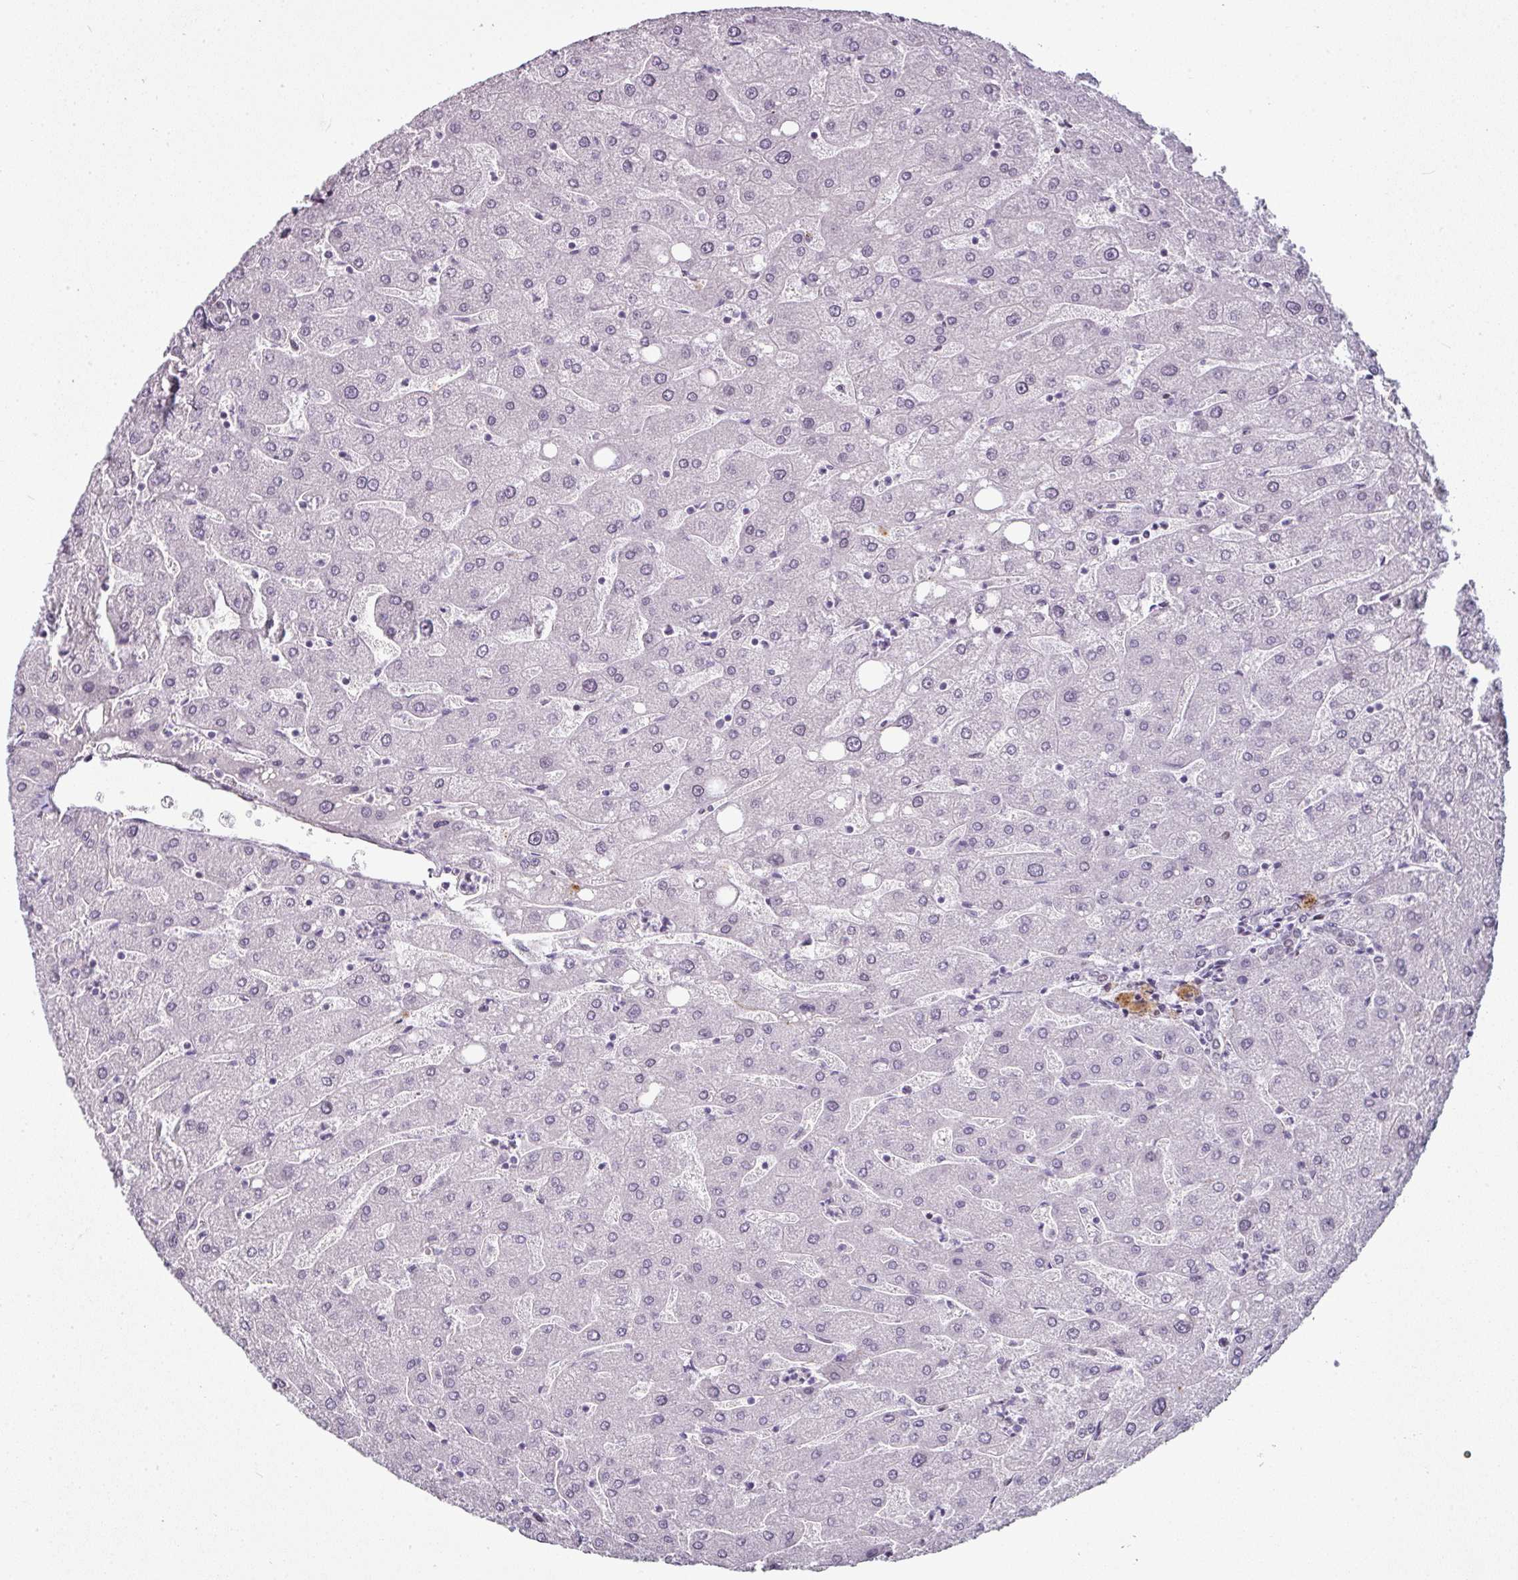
{"staining": {"intensity": "negative", "quantity": "none", "location": "none"}, "tissue": "liver", "cell_type": "Cholangiocytes", "image_type": "normal", "snomed": [{"axis": "morphology", "description": "Normal tissue, NOS"}, {"axis": "topography", "description": "Liver"}], "caption": "An immunohistochemistry micrograph of unremarkable liver is shown. There is no staining in cholangiocytes of liver. (Immunohistochemistry (ihc), brightfield microscopy, high magnification).", "gene": "SYT8", "patient": {"sex": "male", "age": 67}}